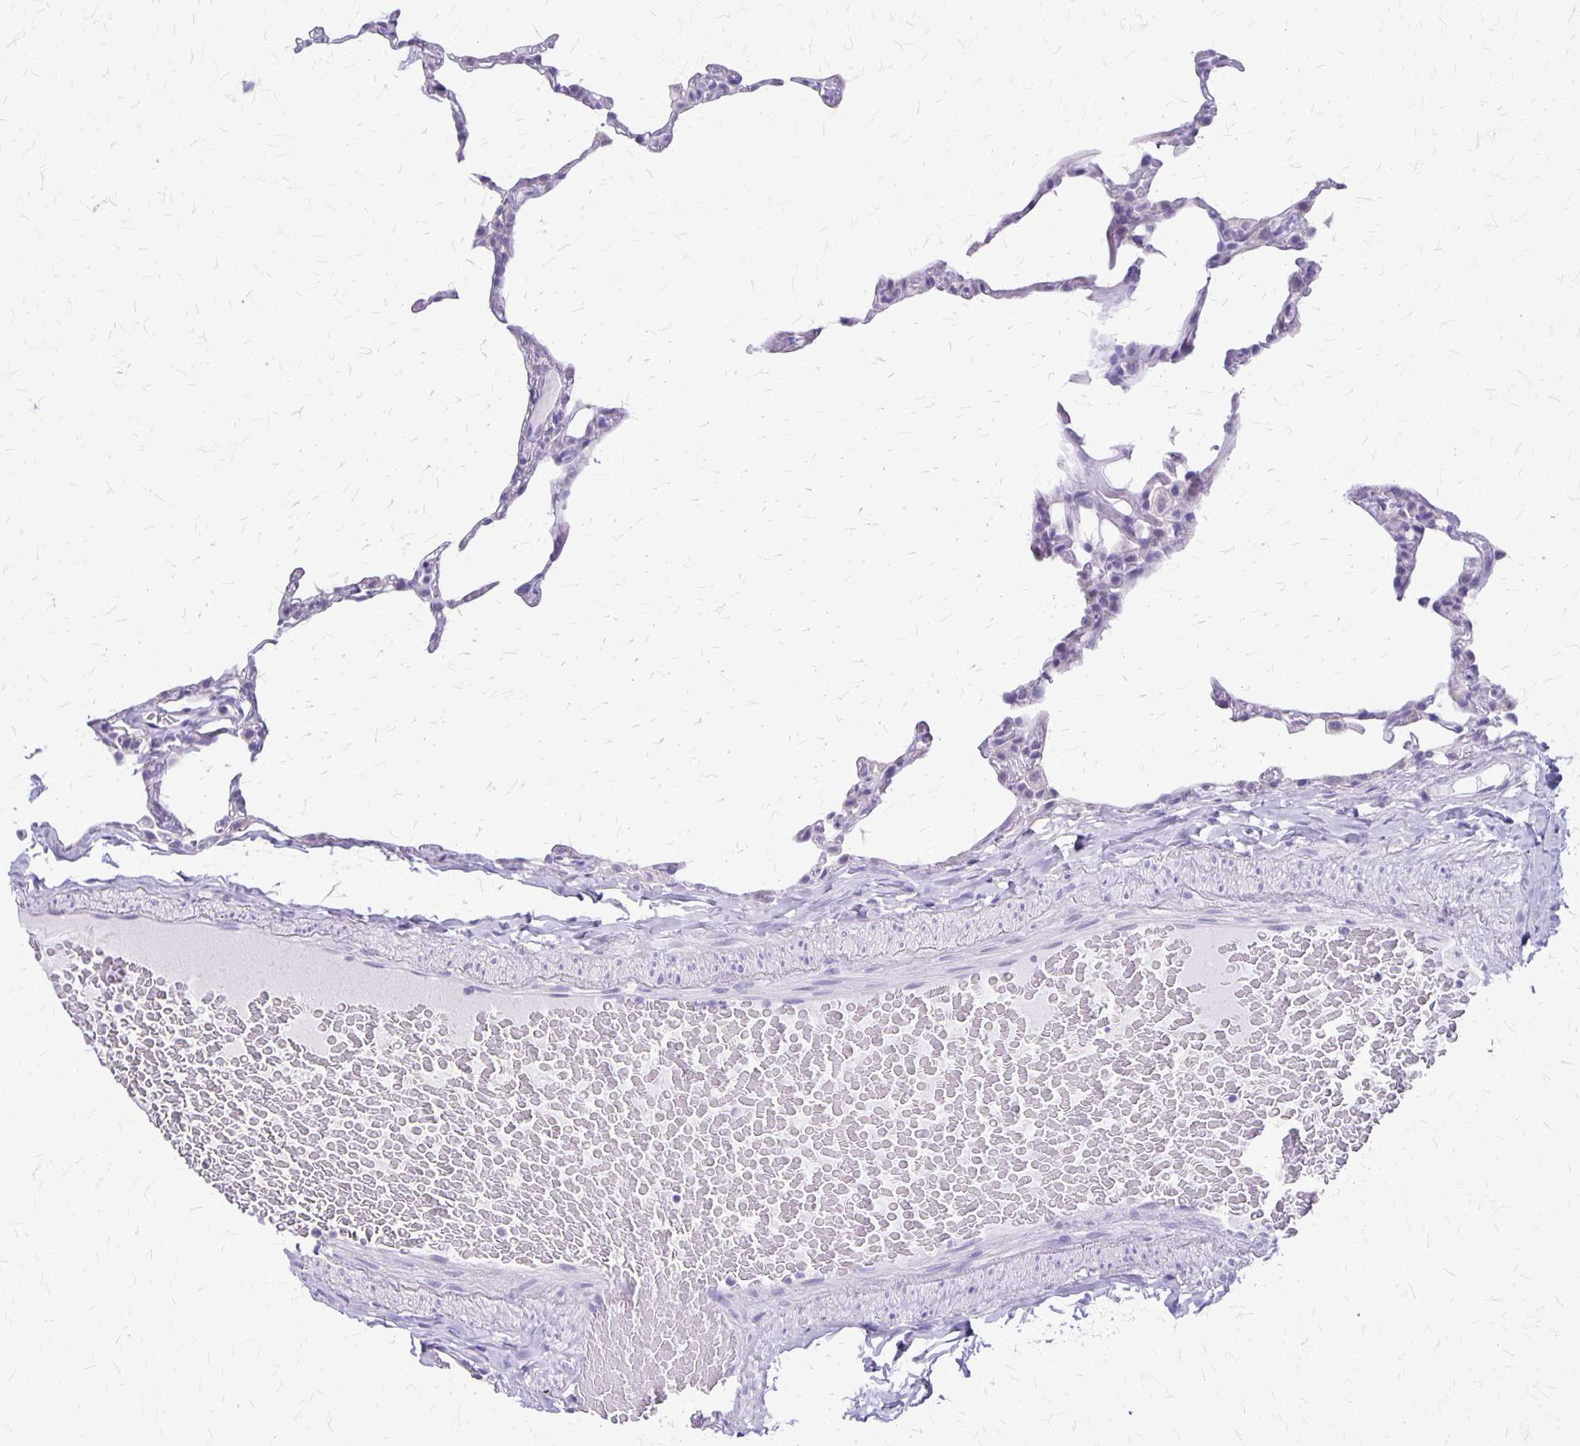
{"staining": {"intensity": "negative", "quantity": "none", "location": "none"}, "tissue": "lung", "cell_type": "Alveolar cells", "image_type": "normal", "snomed": [{"axis": "morphology", "description": "Normal tissue, NOS"}, {"axis": "topography", "description": "Lung"}], "caption": "Alveolar cells are negative for protein expression in benign human lung. (DAB (3,3'-diaminobenzidine) immunohistochemistry (IHC), high magnification).", "gene": "PLXNB3", "patient": {"sex": "female", "age": 57}}